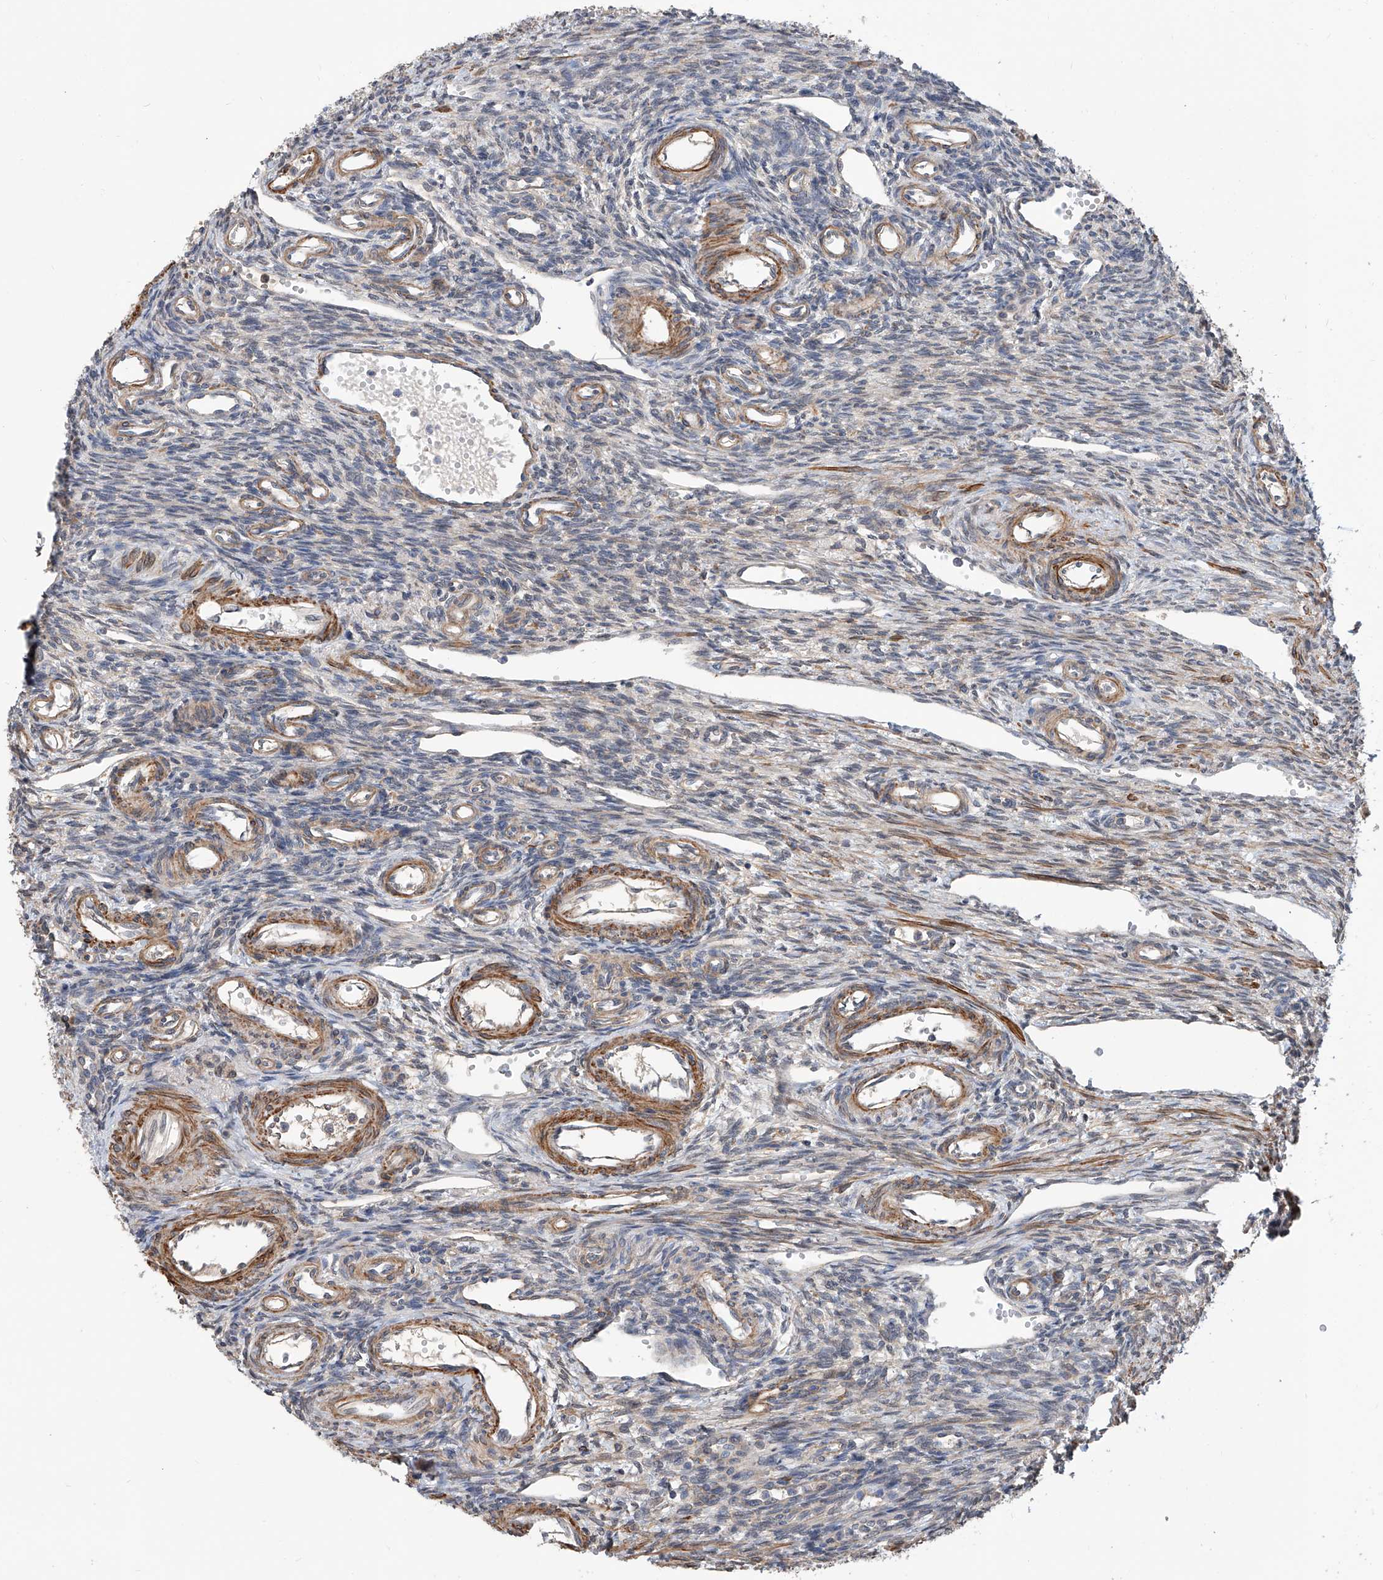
{"staining": {"intensity": "negative", "quantity": "none", "location": "none"}, "tissue": "ovary", "cell_type": "Ovarian stroma cells", "image_type": "normal", "snomed": [{"axis": "morphology", "description": "Normal tissue, NOS"}, {"axis": "morphology", "description": "Cyst, NOS"}, {"axis": "topography", "description": "Ovary"}], "caption": "Protein analysis of unremarkable ovary demonstrates no significant positivity in ovarian stroma cells.", "gene": "MAGEE2", "patient": {"sex": "female", "age": 33}}